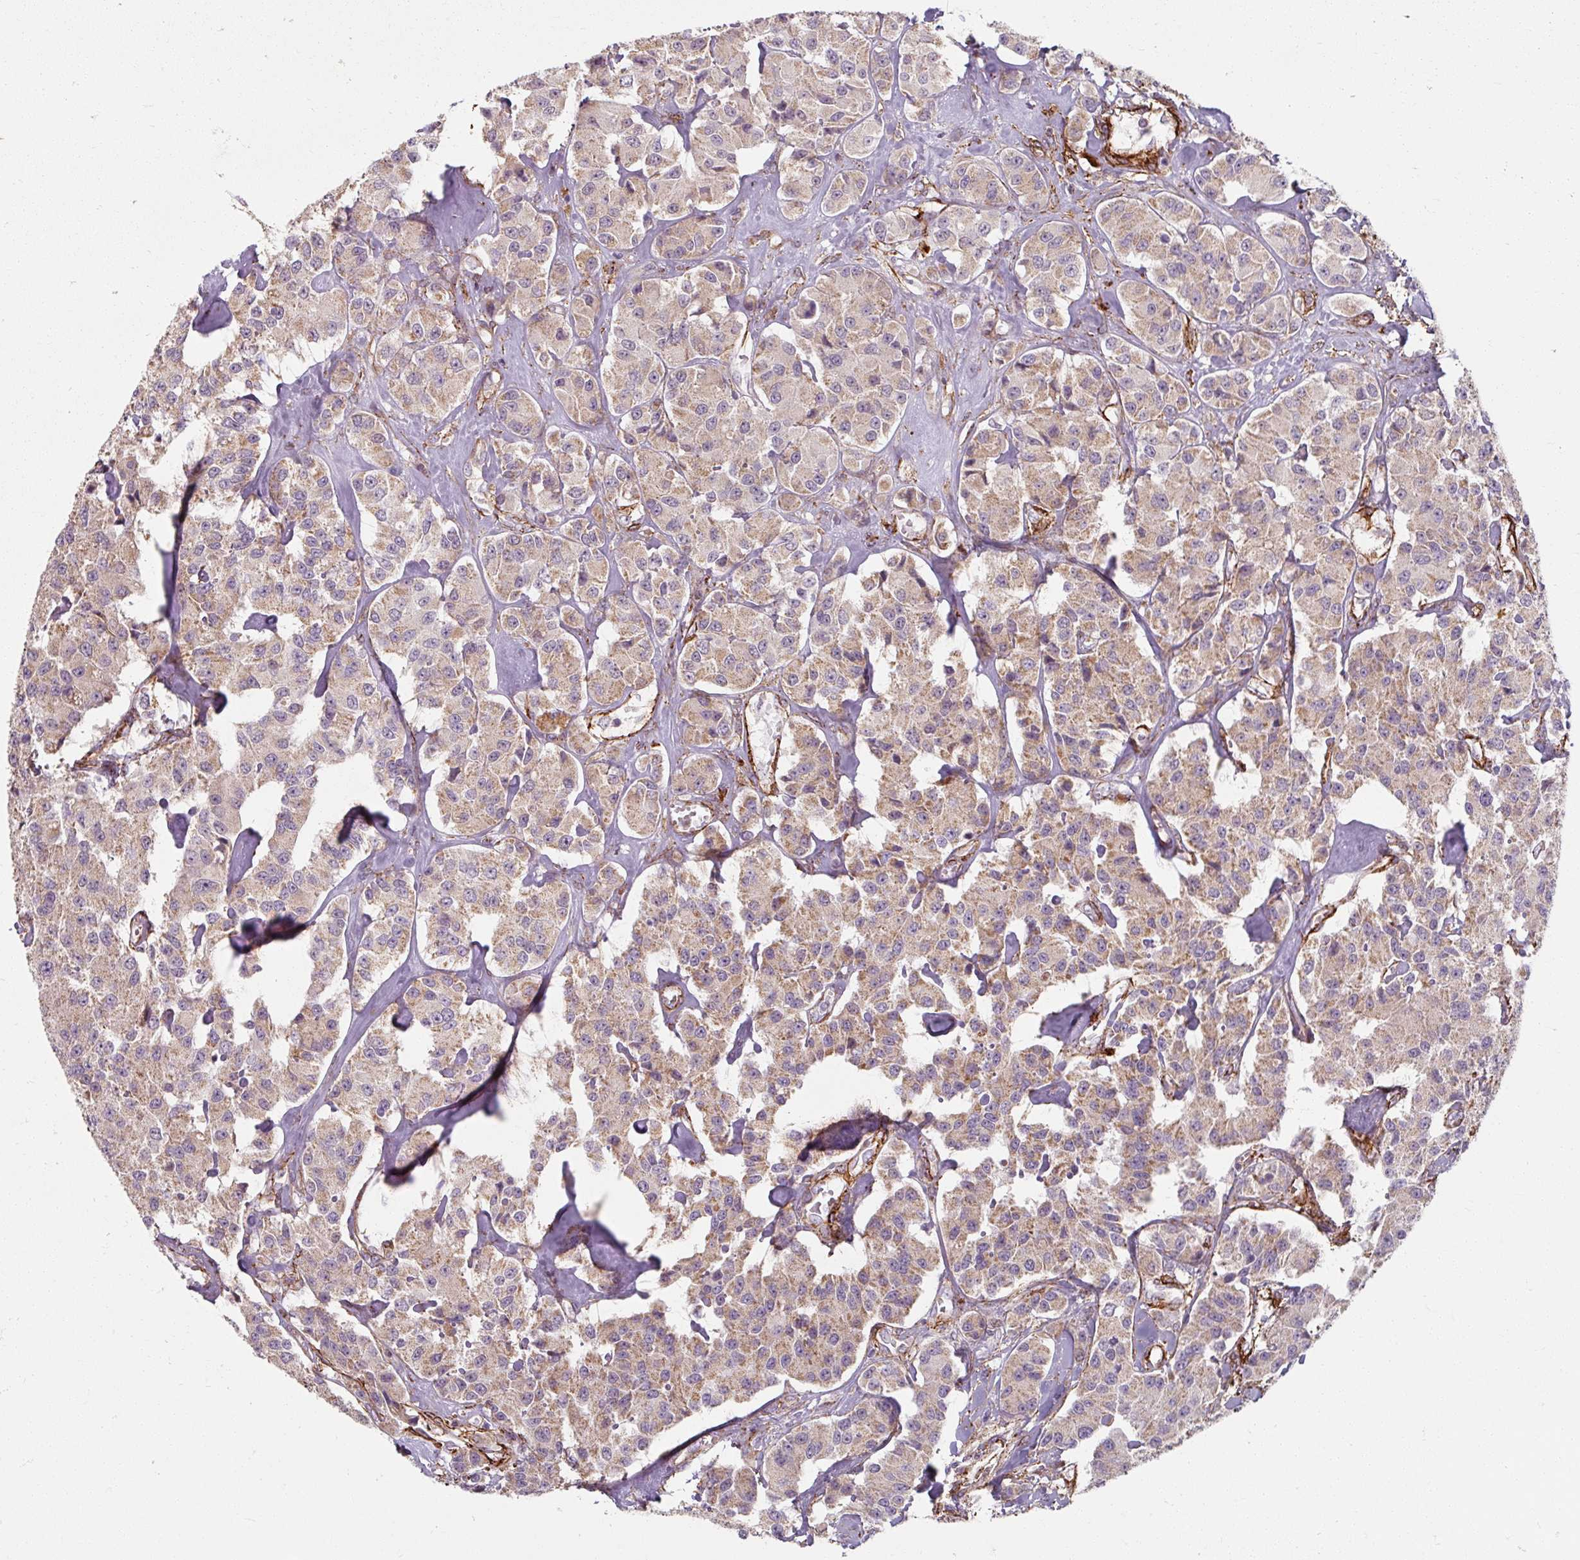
{"staining": {"intensity": "weak", "quantity": "25%-75%", "location": "cytoplasmic/membranous"}, "tissue": "carcinoid", "cell_type": "Tumor cells", "image_type": "cancer", "snomed": [{"axis": "morphology", "description": "Carcinoid, malignant, NOS"}, {"axis": "topography", "description": "Pancreas"}], "caption": "DAB (3,3'-diaminobenzidine) immunohistochemical staining of human carcinoid (malignant) reveals weak cytoplasmic/membranous protein staining in about 25%-75% of tumor cells. The staining was performed using DAB (3,3'-diaminobenzidine), with brown indicating positive protein expression. Nuclei are stained blue with hematoxylin.", "gene": "MRPS5", "patient": {"sex": "male", "age": 41}}